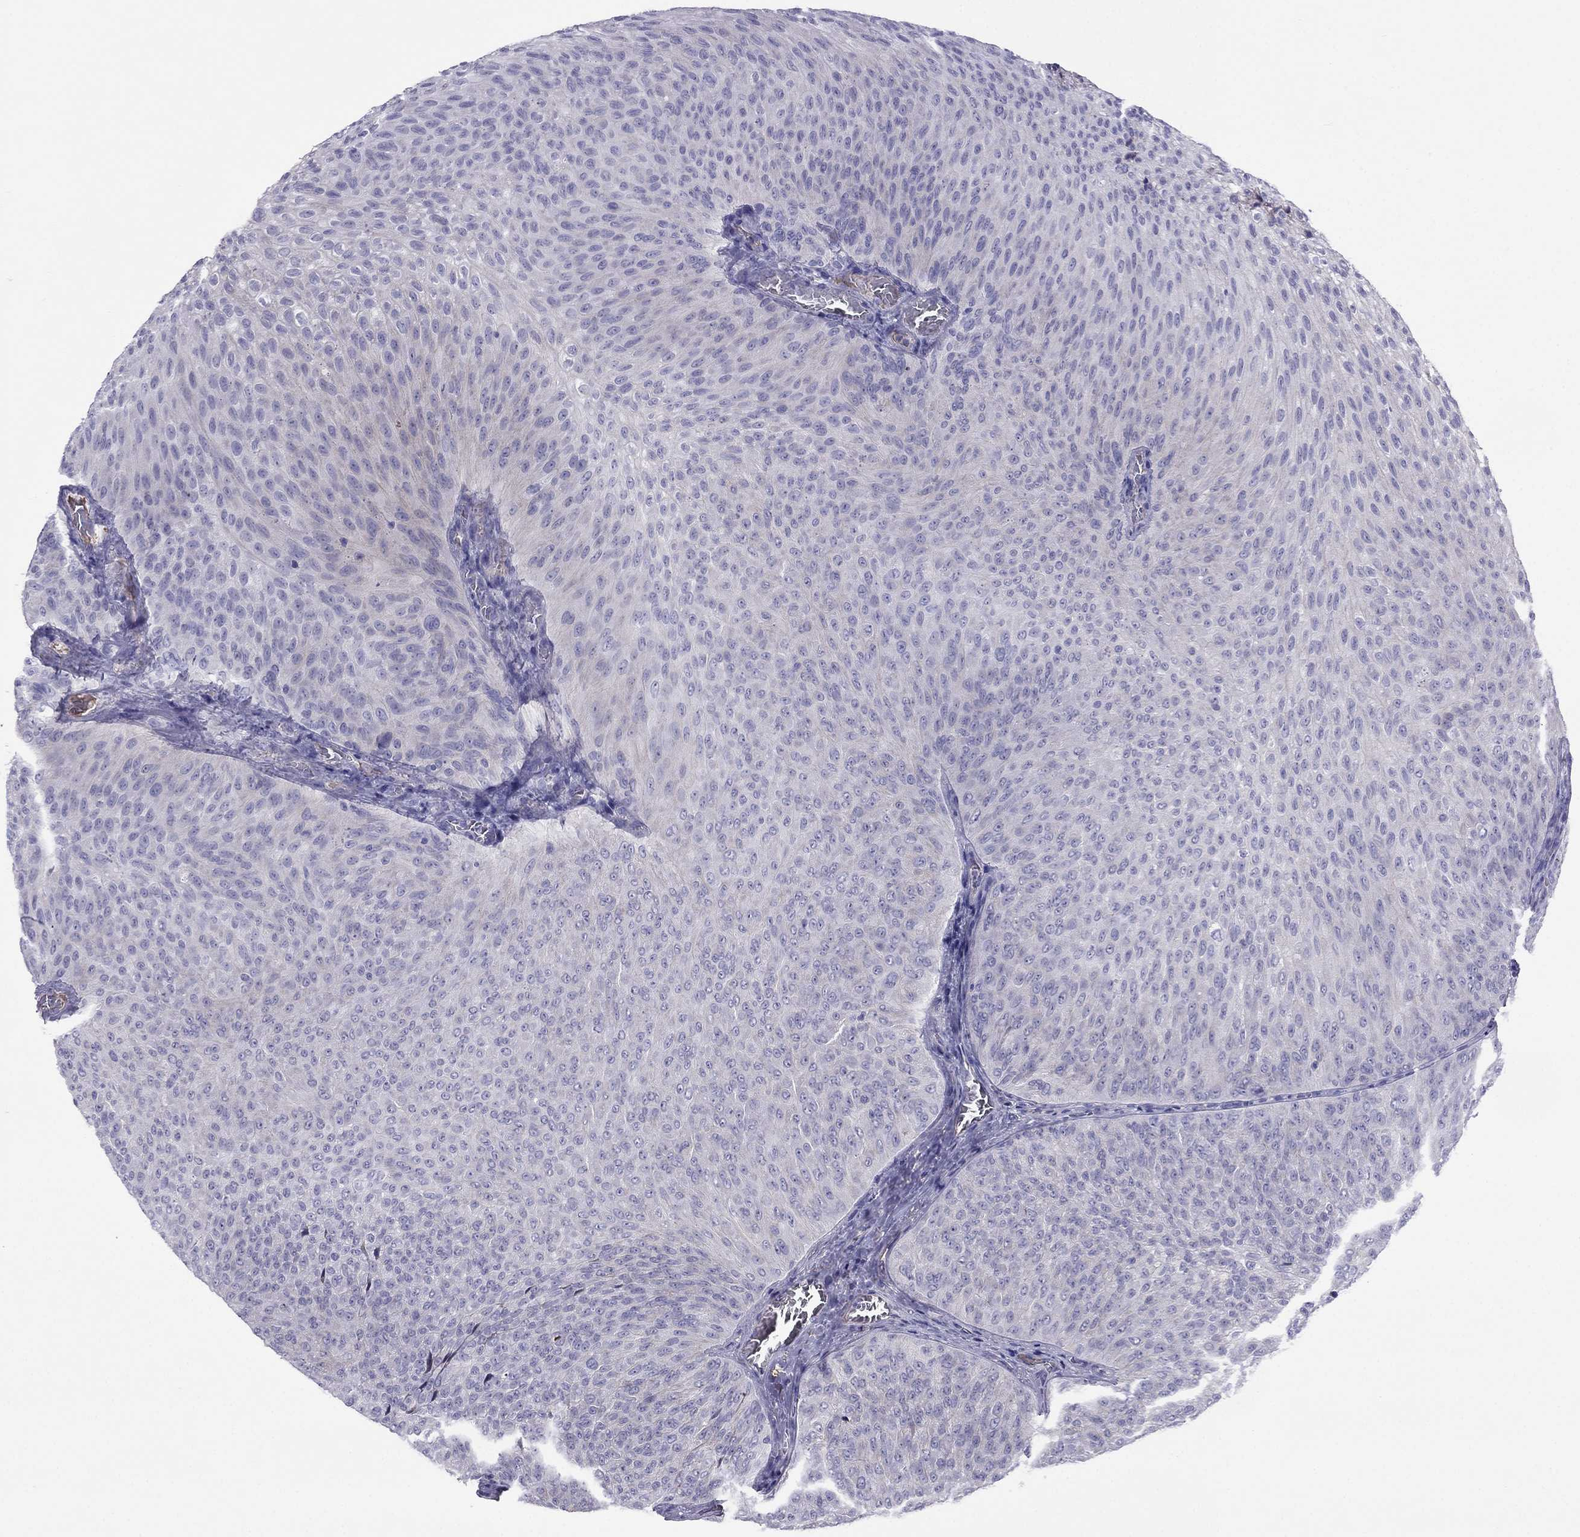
{"staining": {"intensity": "negative", "quantity": "none", "location": "none"}, "tissue": "urothelial cancer", "cell_type": "Tumor cells", "image_type": "cancer", "snomed": [{"axis": "morphology", "description": "Urothelial carcinoma, Low grade"}, {"axis": "topography", "description": "Urinary bladder"}], "caption": "Urothelial cancer was stained to show a protein in brown. There is no significant expression in tumor cells.", "gene": "TBC1D21", "patient": {"sex": "male", "age": 78}}